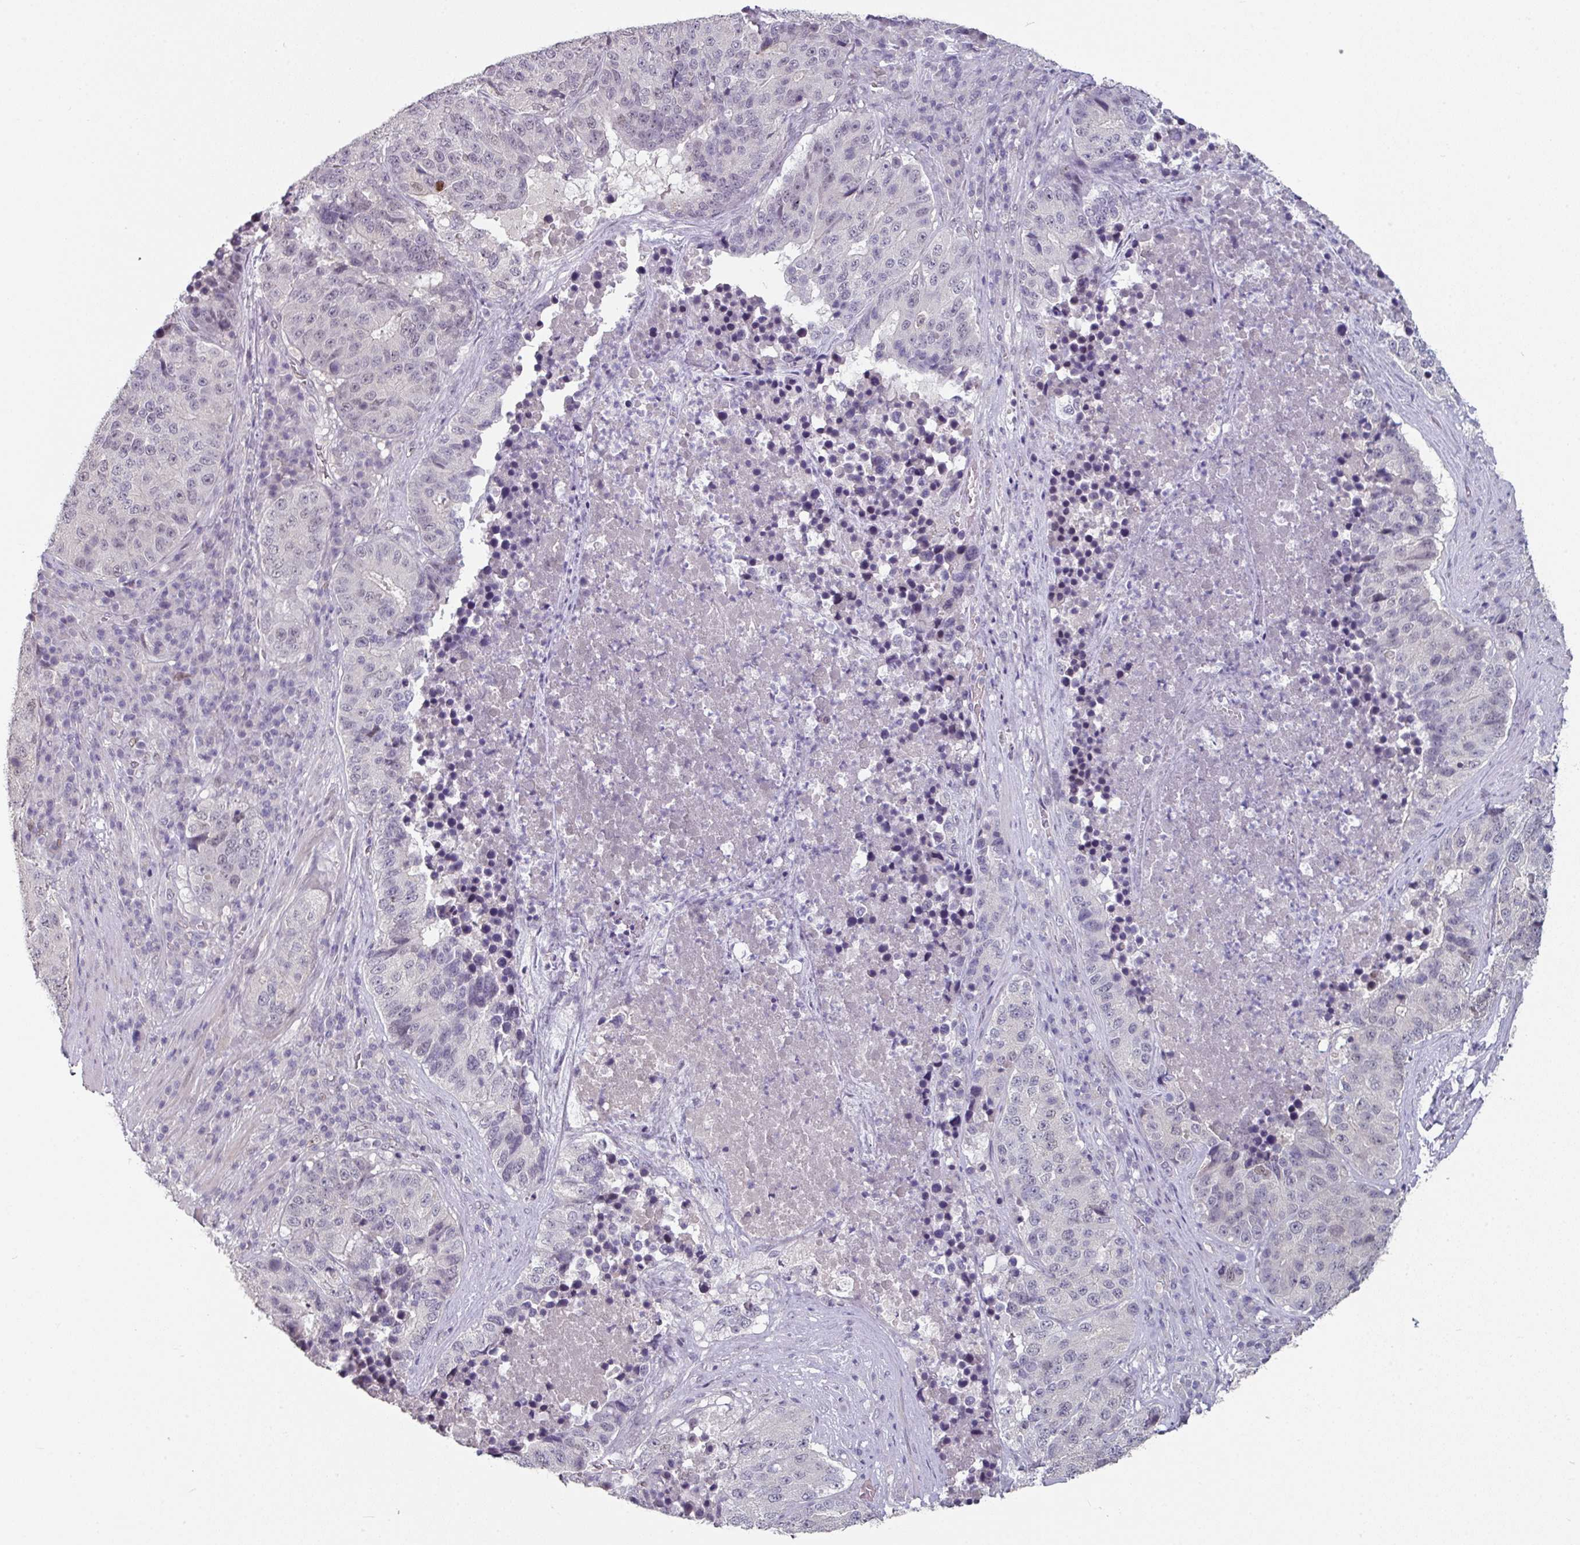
{"staining": {"intensity": "negative", "quantity": "none", "location": "none"}, "tissue": "stomach cancer", "cell_type": "Tumor cells", "image_type": "cancer", "snomed": [{"axis": "morphology", "description": "Adenocarcinoma, NOS"}, {"axis": "topography", "description": "Stomach"}], "caption": "IHC photomicrograph of human stomach adenocarcinoma stained for a protein (brown), which displays no positivity in tumor cells.", "gene": "ELK1", "patient": {"sex": "male", "age": 71}}